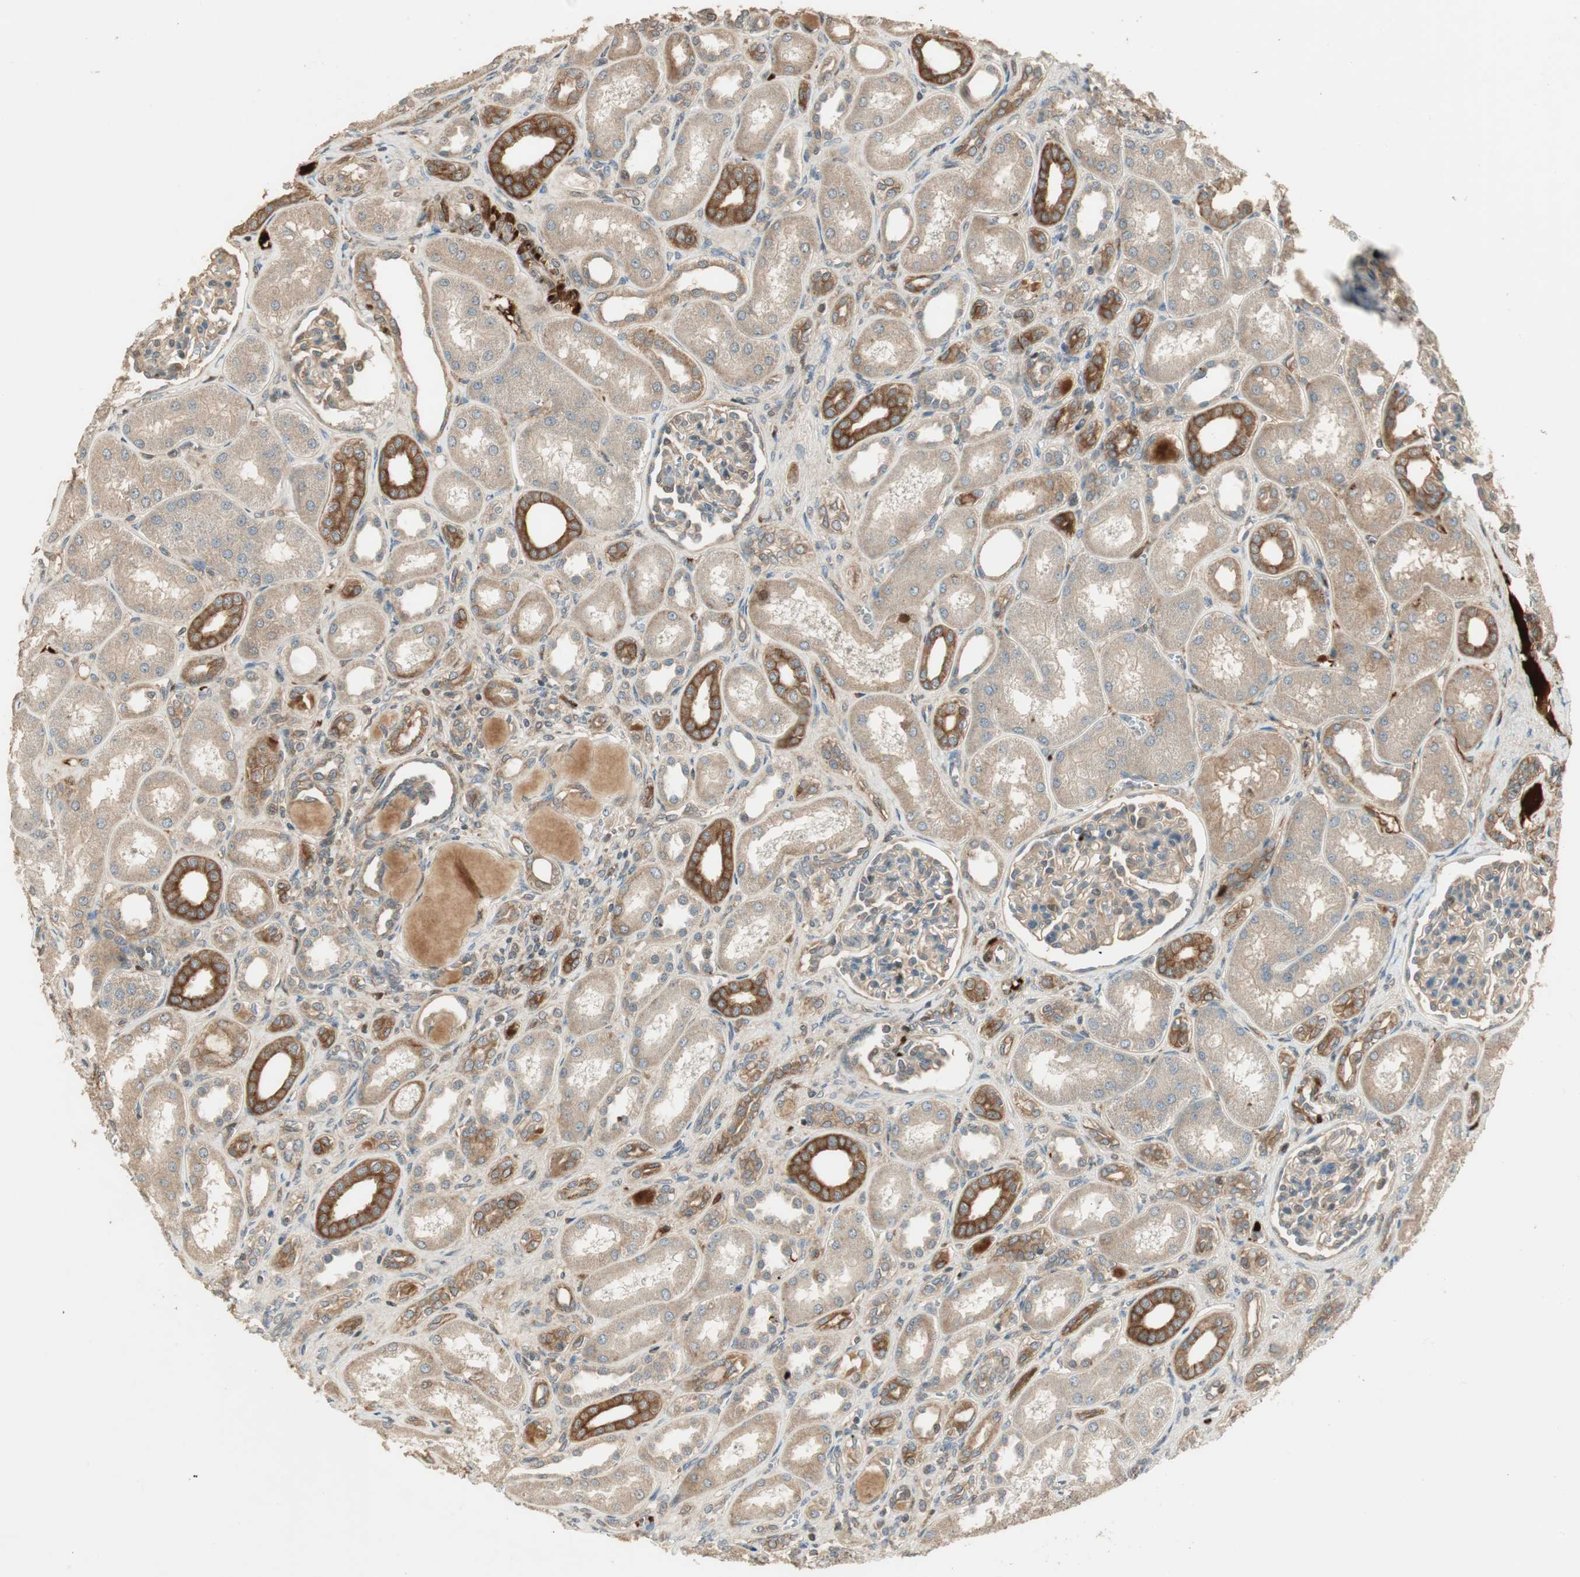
{"staining": {"intensity": "negative", "quantity": "none", "location": "none"}, "tissue": "kidney", "cell_type": "Cells in glomeruli", "image_type": "normal", "snomed": [{"axis": "morphology", "description": "Normal tissue, NOS"}, {"axis": "topography", "description": "Kidney"}], "caption": "Immunohistochemical staining of benign human kidney shows no significant expression in cells in glomeruli. The staining was performed using DAB to visualize the protein expression in brown, while the nuclei were stained in blue with hematoxylin (Magnification: 20x).", "gene": "PFDN5", "patient": {"sex": "male", "age": 7}}